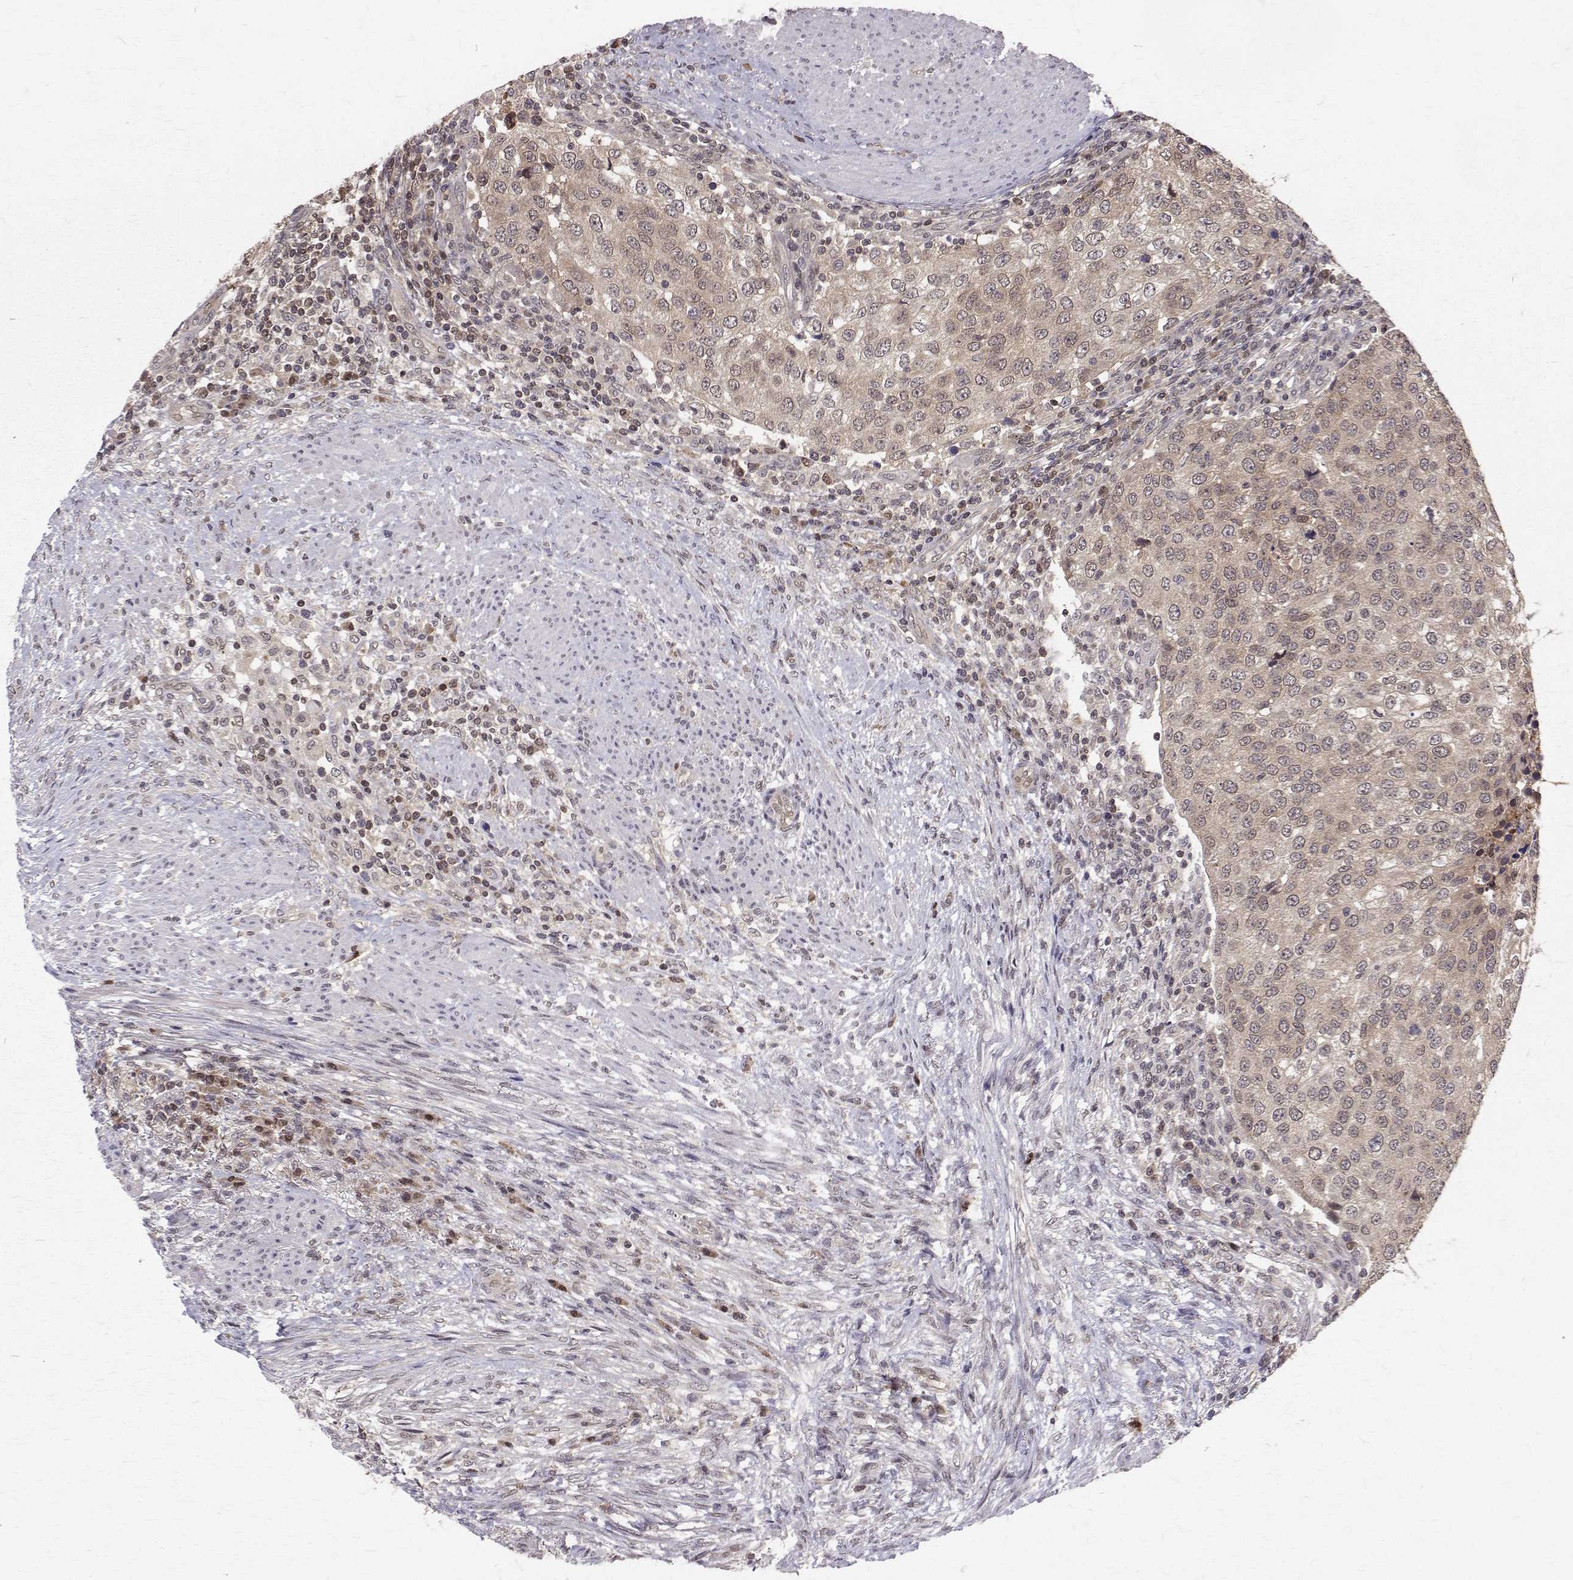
{"staining": {"intensity": "weak", "quantity": "25%-75%", "location": "cytoplasmic/membranous,nuclear"}, "tissue": "urothelial cancer", "cell_type": "Tumor cells", "image_type": "cancer", "snomed": [{"axis": "morphology", "description": "Urothelial carcinoma, High grade"}, {"axis": "topography", "description": "Urinary bladder"}], "caption": "Immunohistochemical staining of human high-grade urothelial carcinoma displays low levels of weak cytoplasmic/membranous and nuclear protein staining in about 25%-75% of tumor cells.", "gene": "NIF3L1", "patient": {"sex": "female", "age": 78}}